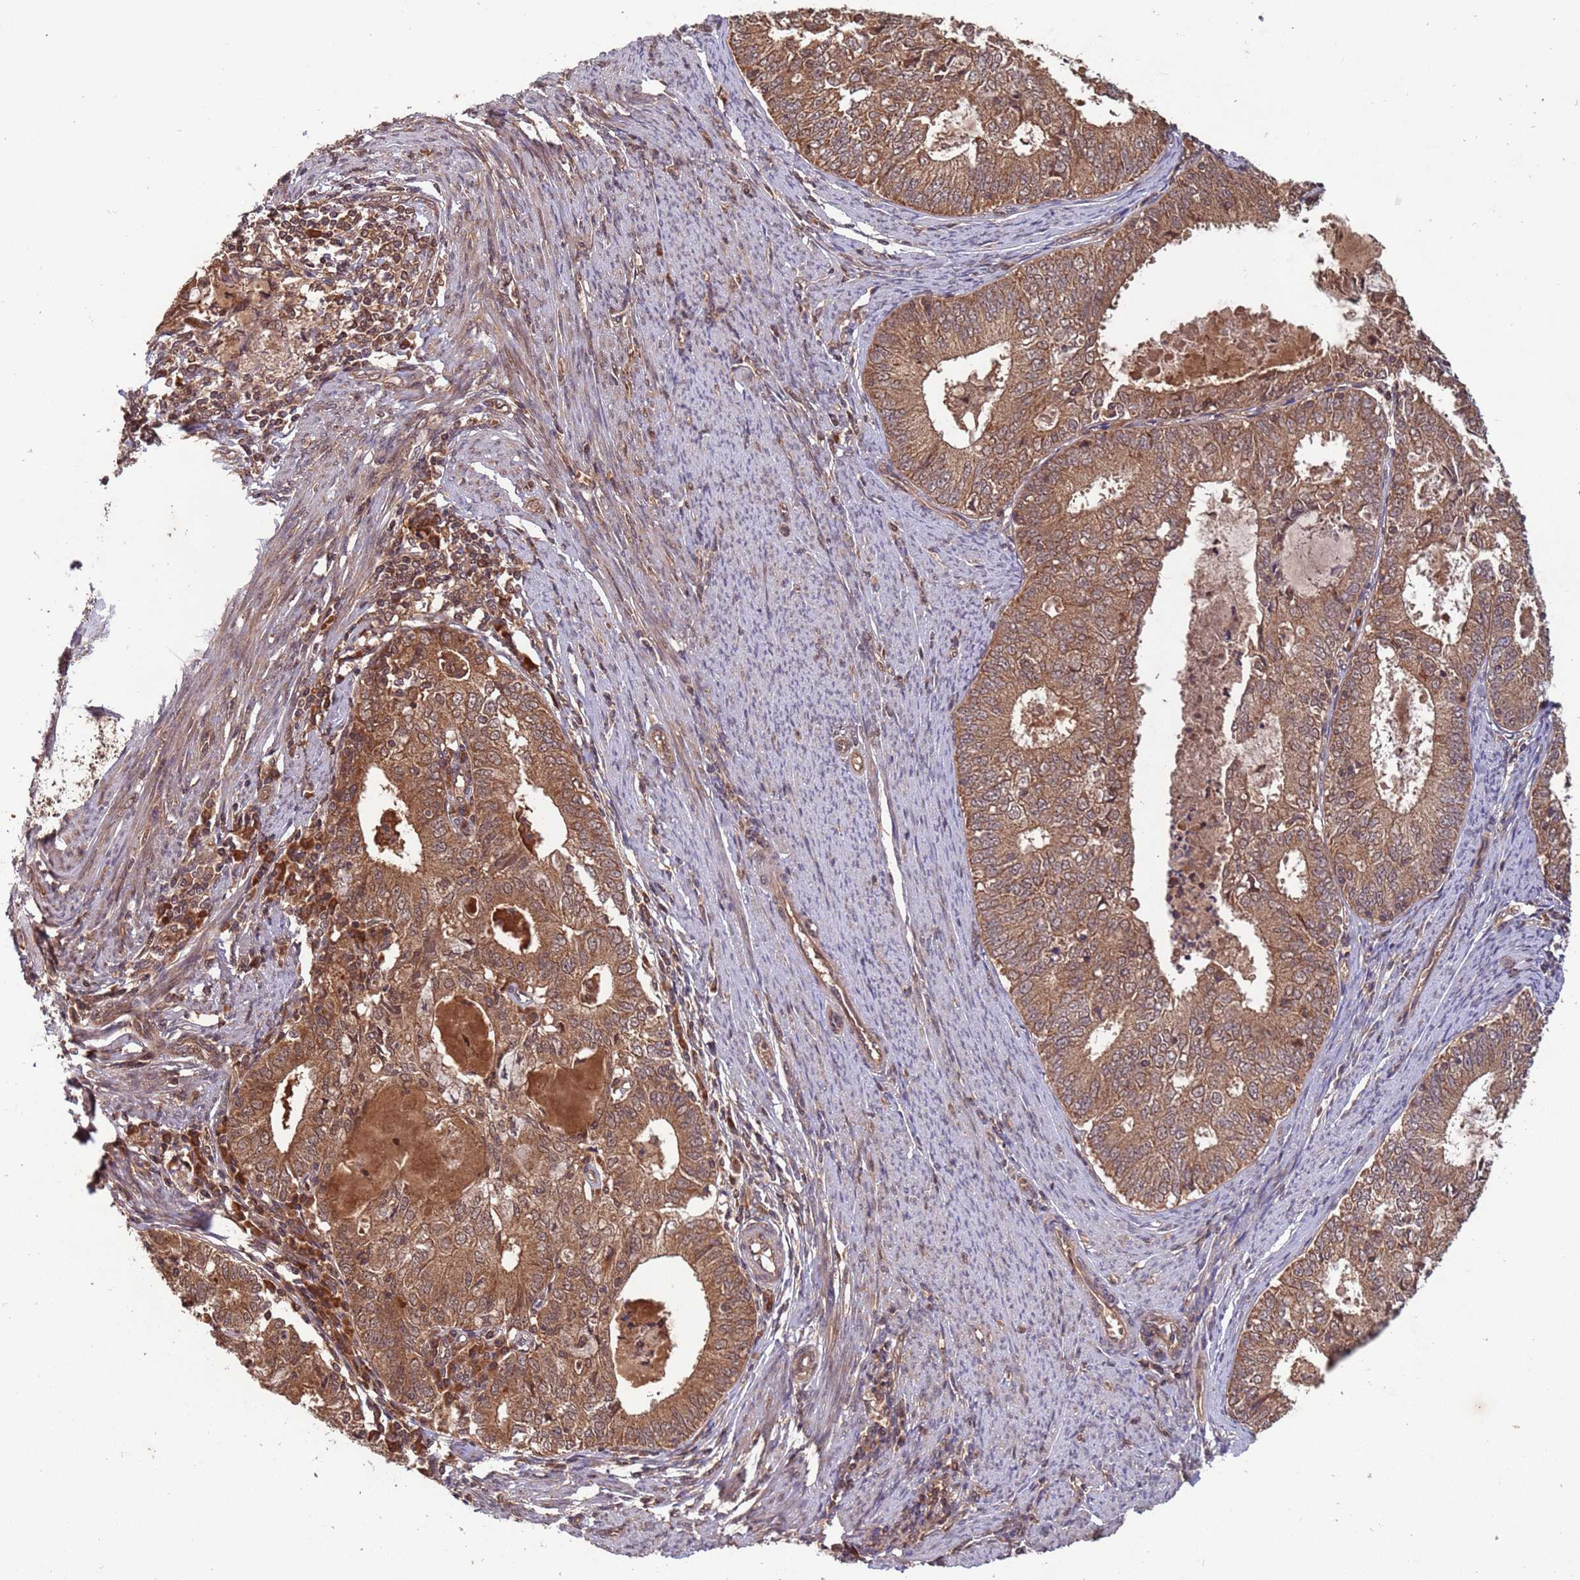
{"staining": {"intensity": "moderate", "quantity": ">75%", "location": "cytoplasmic/membranous"}, "tissue": "endometrial cancer", "cell_type": "Tumor cells", "image_type": "cancer", "snomed": [{"axis": "morphology", "description": "Adenocarcinoma, NOS"}, {"axis": "topography", "description": "Endometrium"}], "caption": "Tumor cells show medium levels of moderate cytoplasmic/membranous positivity in approximately >75% of cells in human adenocarcinoma (endometrial).", "gene": "ERI1", "patient": {"sex": "female", "age": 57}}